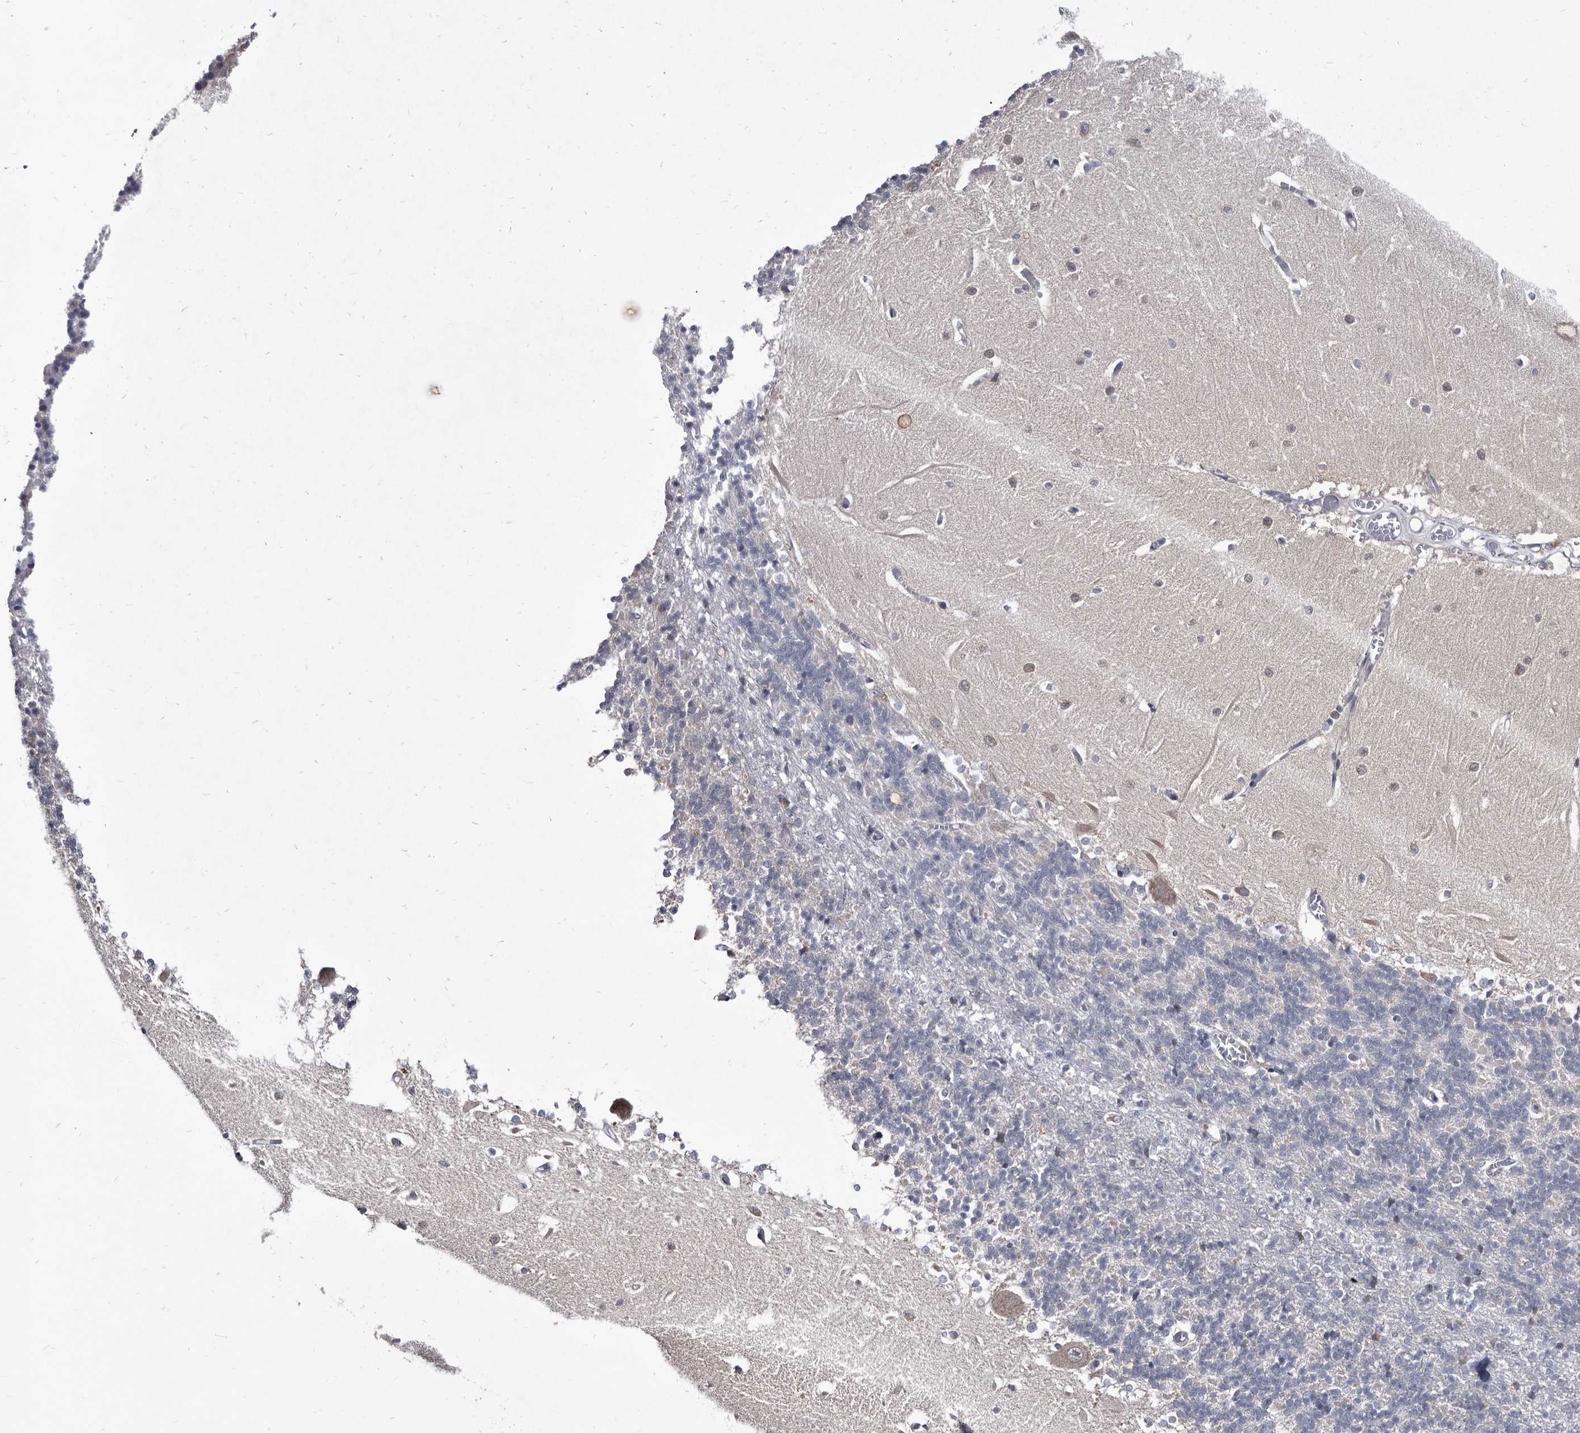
{"staining": {"intensity": "negative", "quantity": "none", "location": "none"}, "tissue": "cerebellum", "cell_type": "Cells in granular layer", "image_type": "normal", "snomed": [{"axis": "morphology", "description": "Normal tissue, NOS"}, {"axis": "topography", "description": "Cerebellum"}], "caption": "Micrograph shows no protein expression in cells in granular layer of normal cerebellum. (DAB (3,3'-diaminobenzidine) IHC, high magnification).", "gene": "ABCF2", "patient": {"sex": "male", "age": 37}}